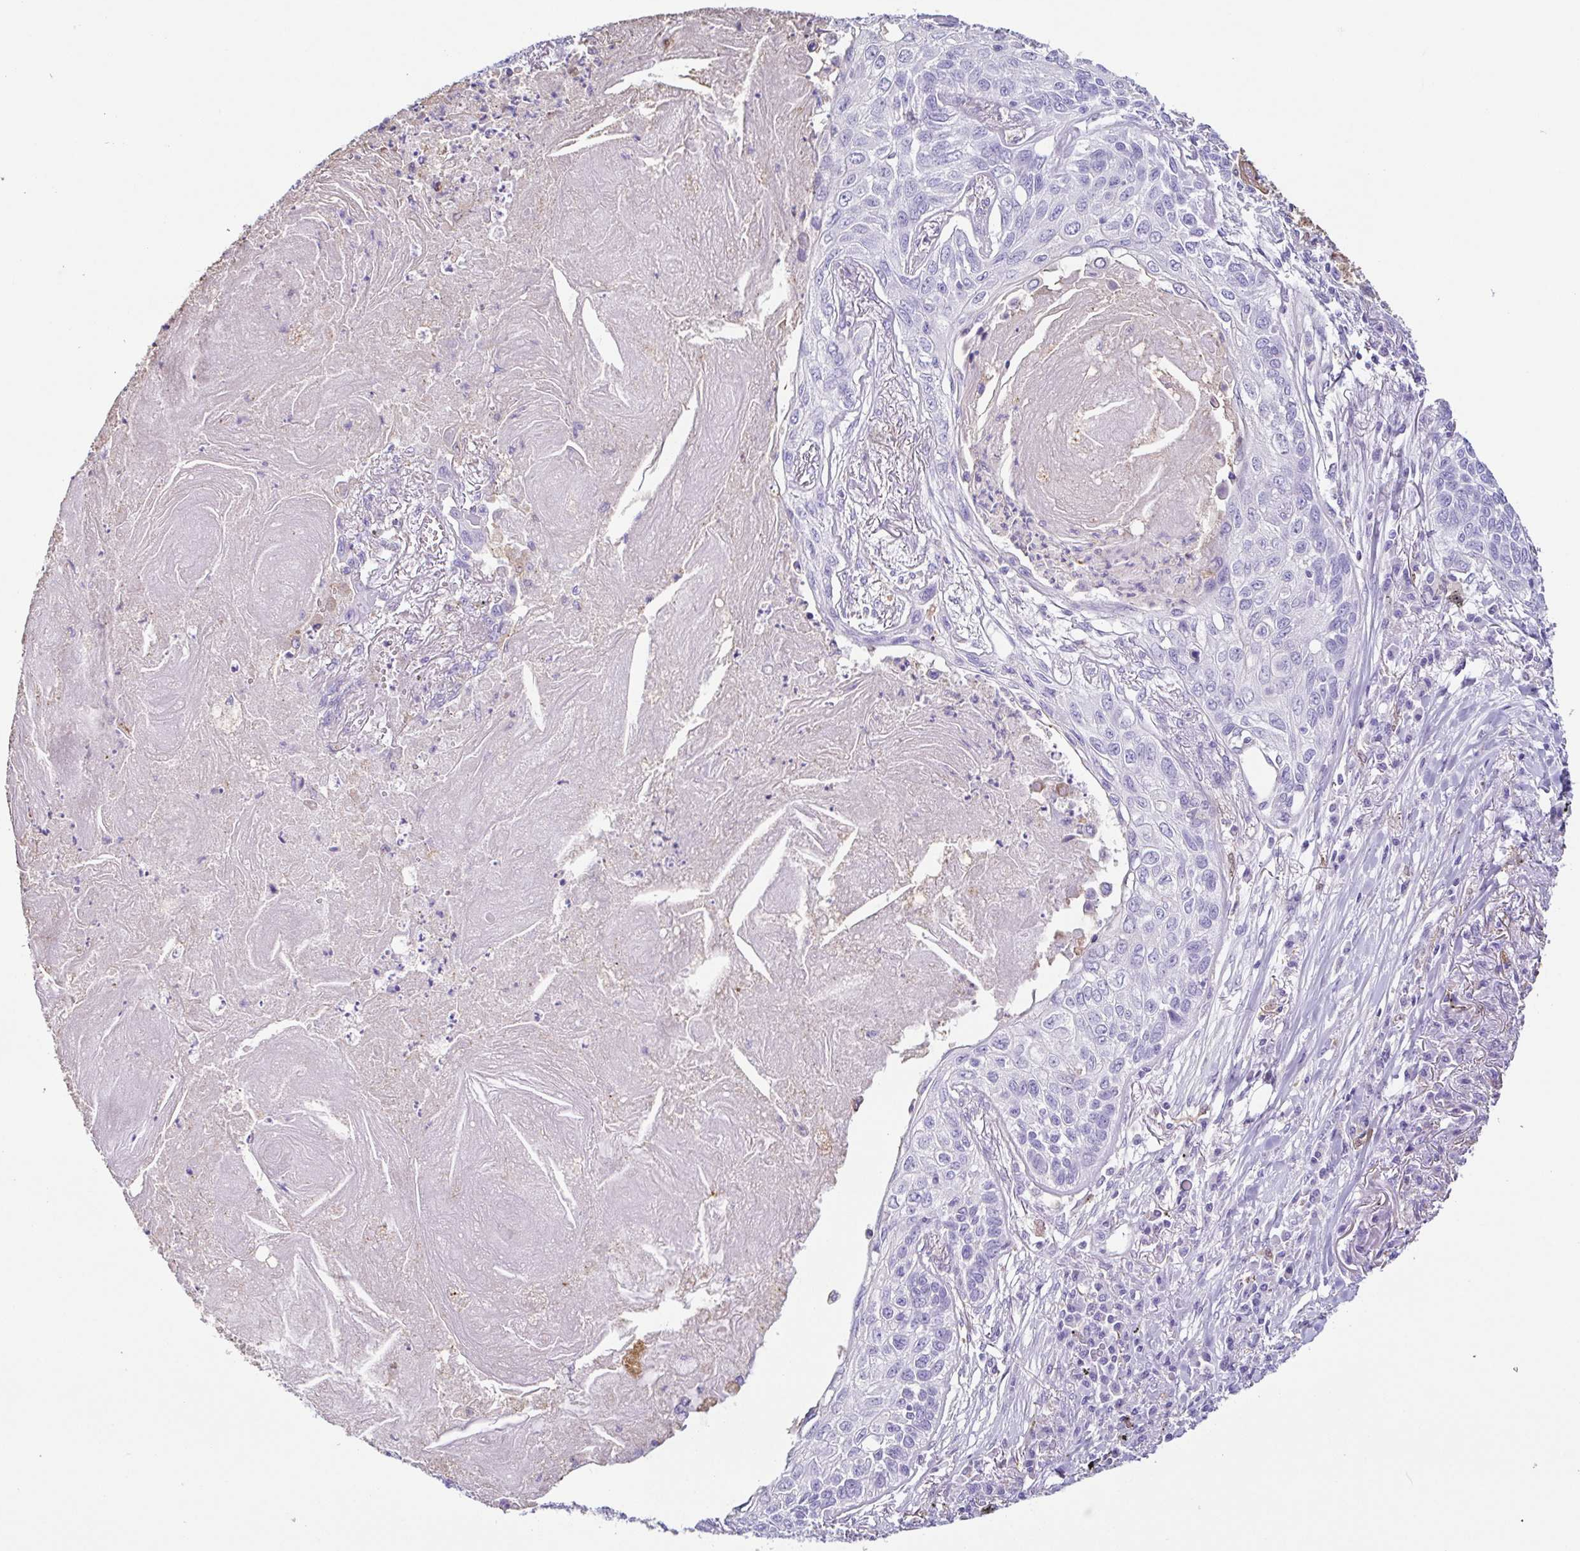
{"staining": {"intensity": "negative", "quantity": "none", "location": "none"}, "tissue": "lung cancer", "cell_type": "Tumor cells", "image_type": "cancer", "snomed": [{"axis": "morphology", "description": "Squamous cell carcinoma, NOS"}, {"axis": "topography", "description": "Lung"}], "caption": "A micrograph of squamous cell carcinoma (lung) stained for a protein exhibits no brown staining in tumor cells. (DAB (3,3'-diaminobenzidine) immunohistochemistry (IHC), high magnification).", "gene": "ANXA10", "patient": {"sex": "male", "age": 75}}